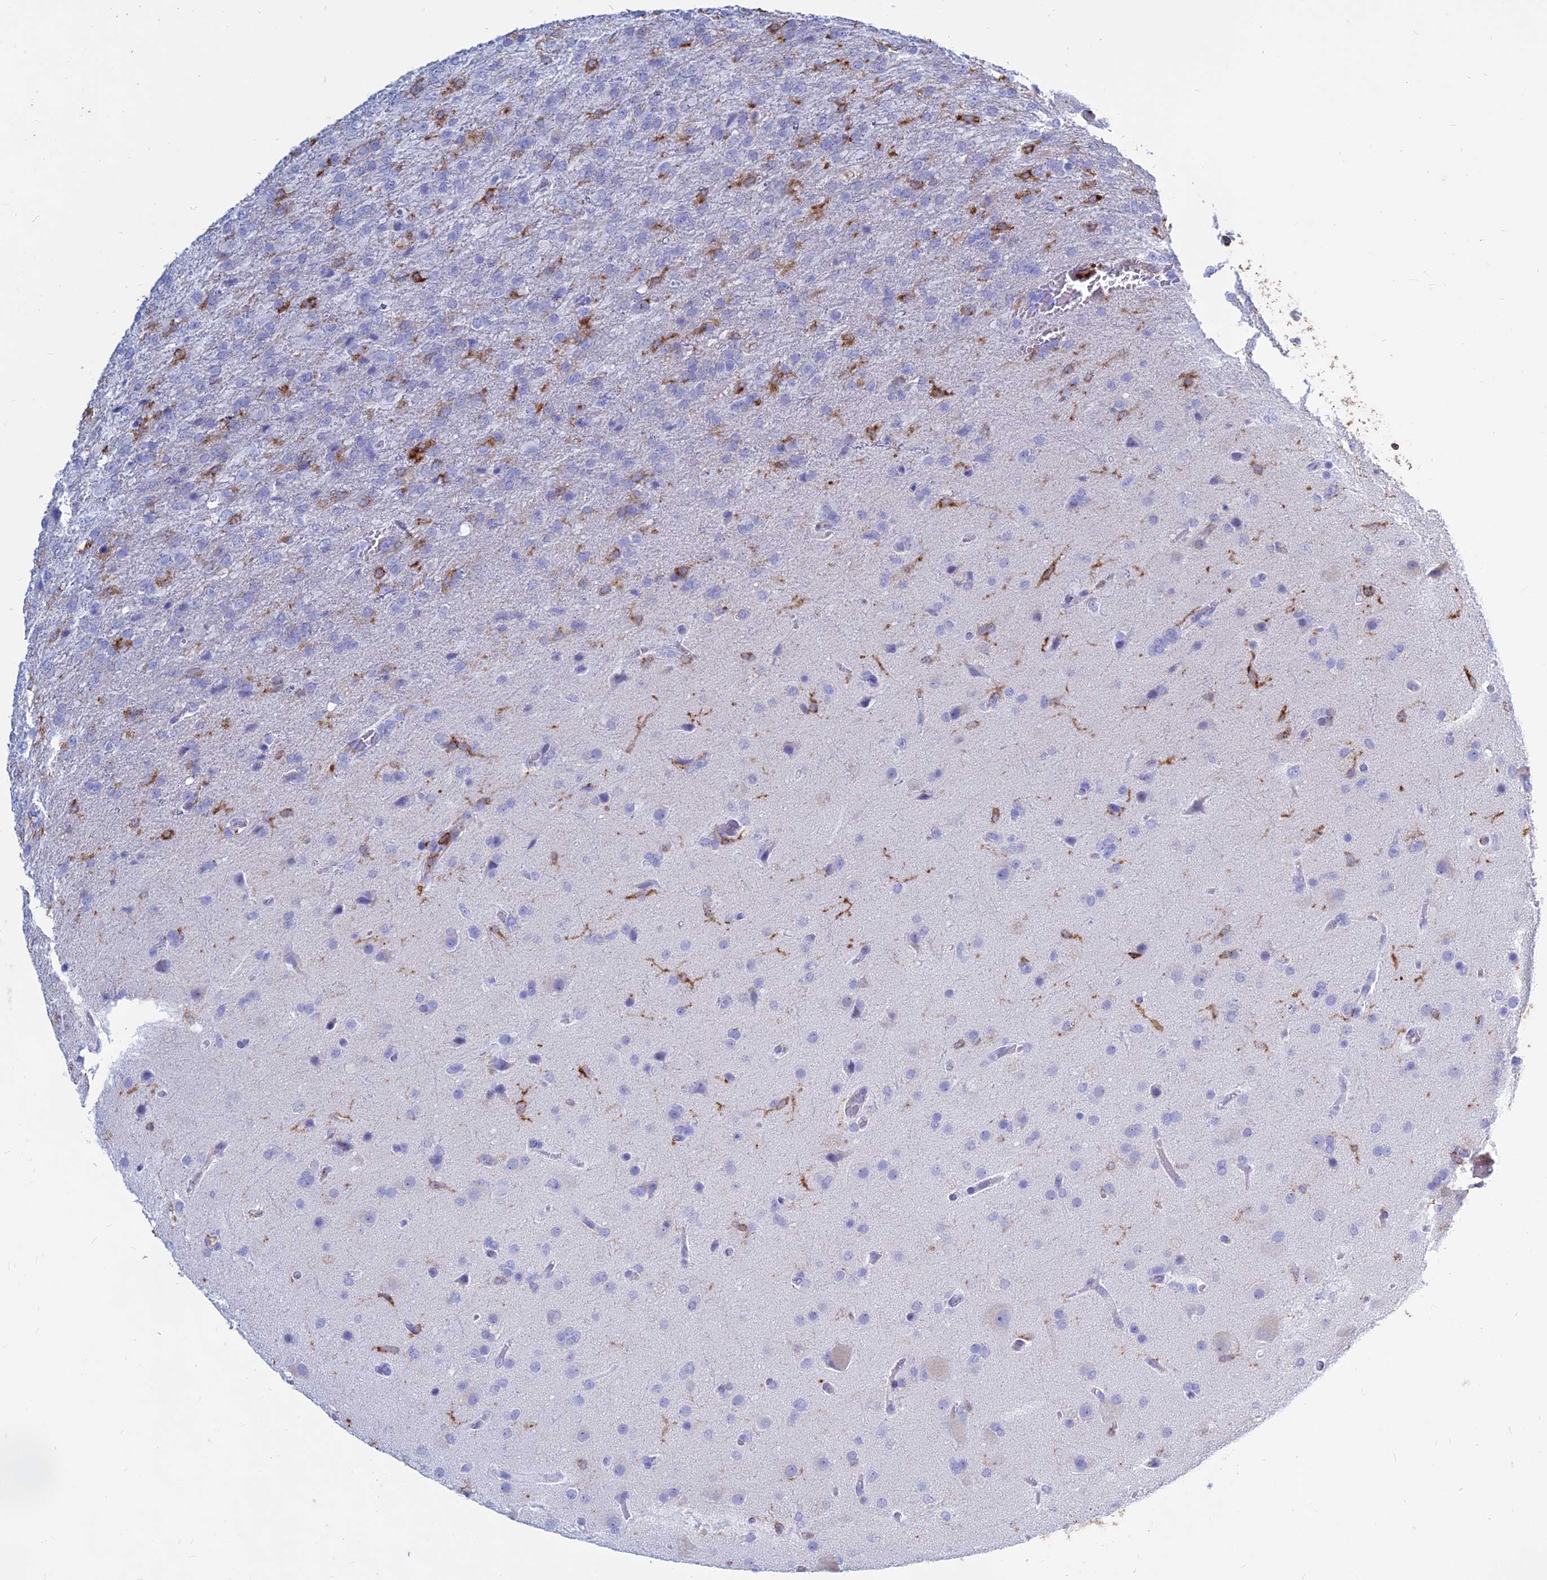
{"staining": {"intensity": "negative", "quantity": "none", "location": "none"}, "tissue": "glioma", "cell_type": "Tumor cells", "image_type": "cancer", "snomed": [{"axis": "morphology", "description": "Glioma, malignant, High grade"}, {"axis": "topography", "description": "Brain"}], "caption": "There is no significant staining in tumor cells of malignant glioma (high-grade). (DAB (3,3'-diaminobenzidine) immunohistochemistry visualized using brightfield microscopy, high magnification).", "gene": "HLA-DRB1", "patient": {"sex": "female", "age": 74}}